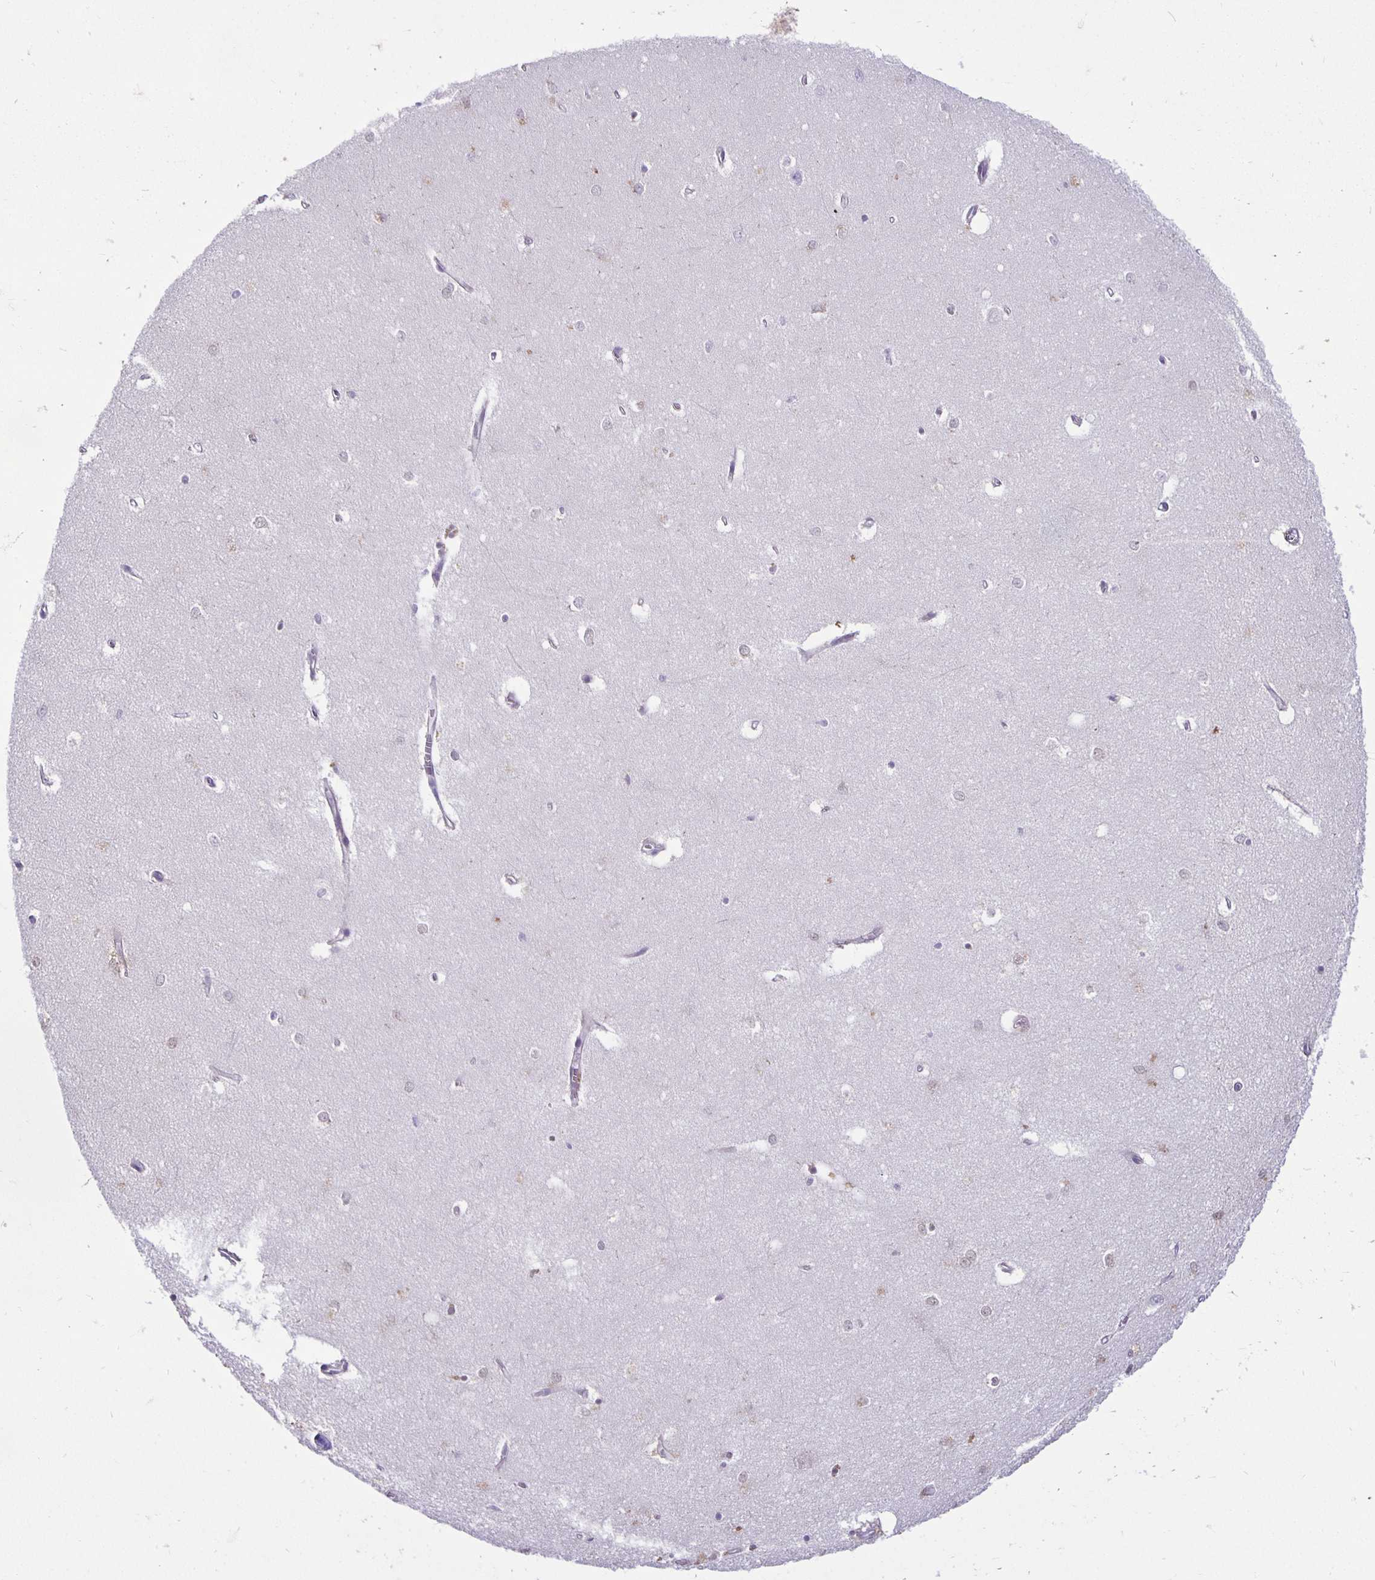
{"staining": {"intensity": "negative", "quantity": "none", "location": "none"}, "tissue": "hippocampus", "cell_type": "Glial cells", "image_type": "normal", "snomed": [{"axis": "morphology", "description": "Normal tissue, NOS"}, {"axis": "topography", "description": "Hippocampus"}], "caption": "A high-resolution histopathology image shows immunohistochemistry (IHC) staining of normal hippocampus, which shows no significant expression in glial cells.", "gene": "TAX1BP3", "patient": {"sex": "female", "age": 64}}